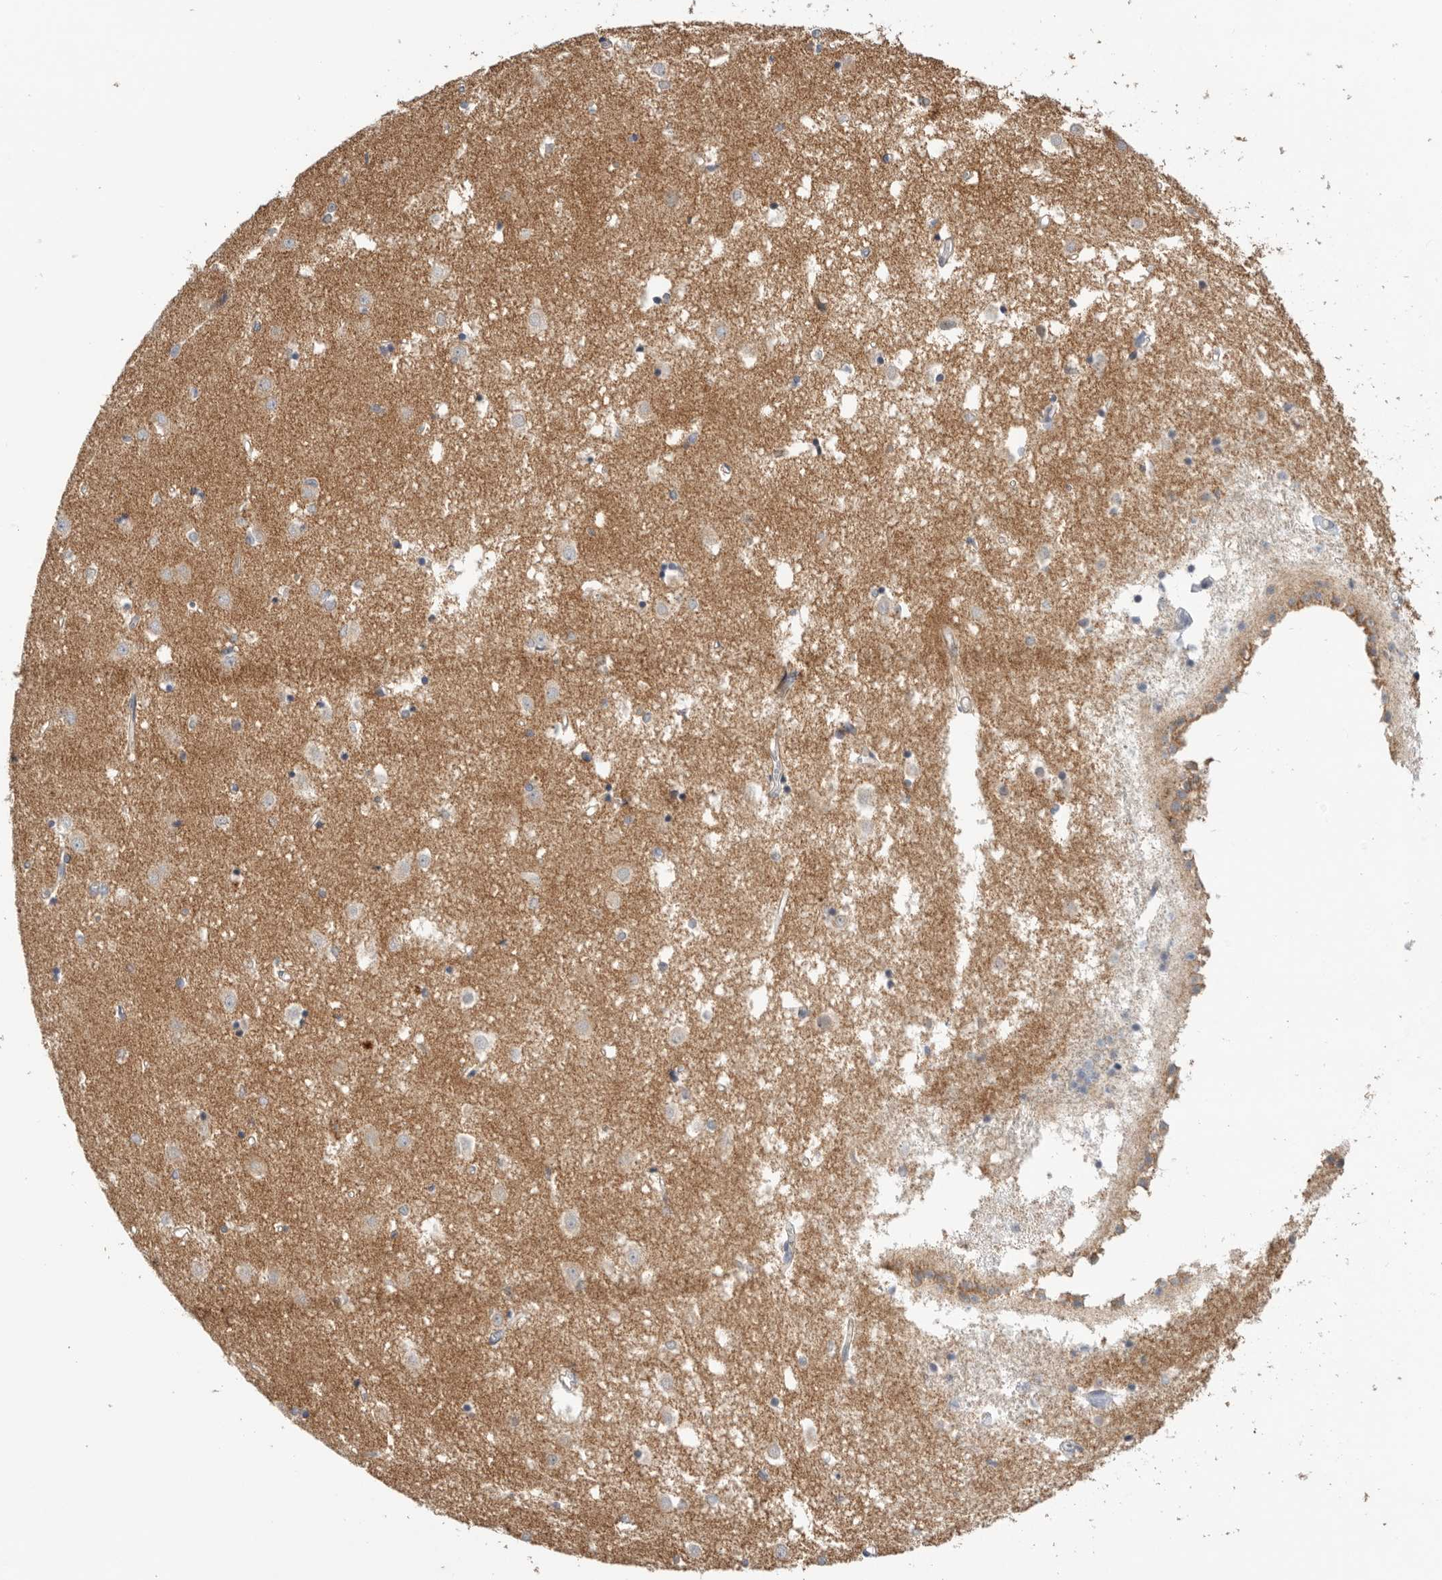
{"staining": {"intensity": "negative", "quantity": "none", "location": "none"}, "tissue": "caudate", "cell_type": "Glial cells", "image_type": "normal", "snomed": [{"axis": "morphology", "description": "Normal tissue, NOS"}, {"axis": "topography", "description": "Lateral ventricle wall"}], "caption": "This is a micrograph of IHC staining of benign caudate, which shows no positivity in glial cells.", "gene": "GNE", "patient": {"sex": "male", "age": 45}}